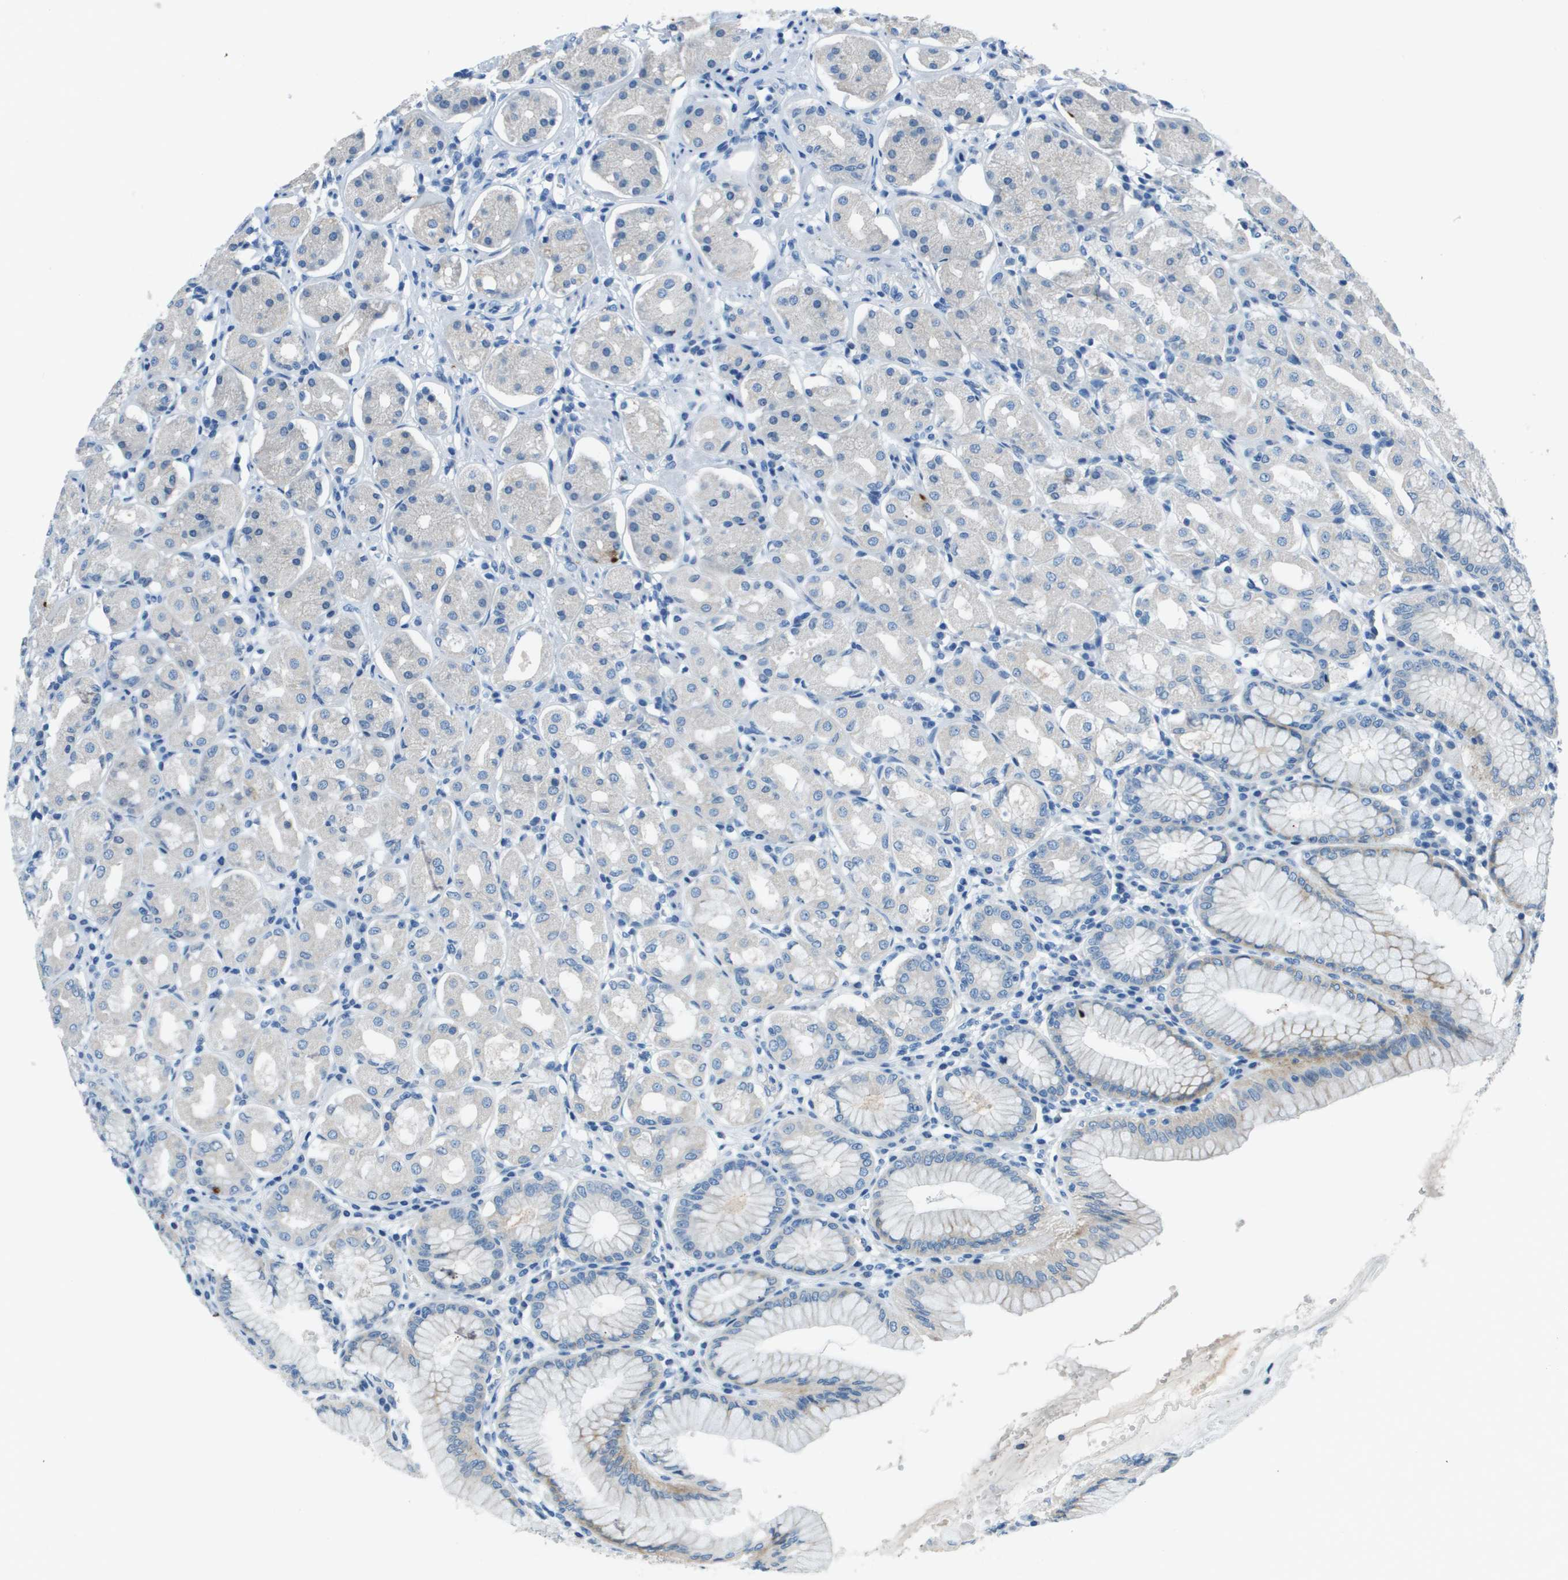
{"staining": {"intensity": "moderate", "quantity": "<25%", "location": "cytoplasmic/membranous"}, "tissue": "stomach", "cell_type": "Glandular cells", "image_type": "normal", "snomed": [{"axis": "morphology", "description": "Normal tissue, NOS"}, {"axis": "topography", "description": "Stomach"}, {"axis": "topography", "description": "Stomach, lower"}], "caption": "IHC of benign stomach displays low levels of moderate cytoplasmic/membranous expression in approximately <25% of glandular cells.", "gene": "SLC16A10", "patient": {"sex": "female", "age": 56}}